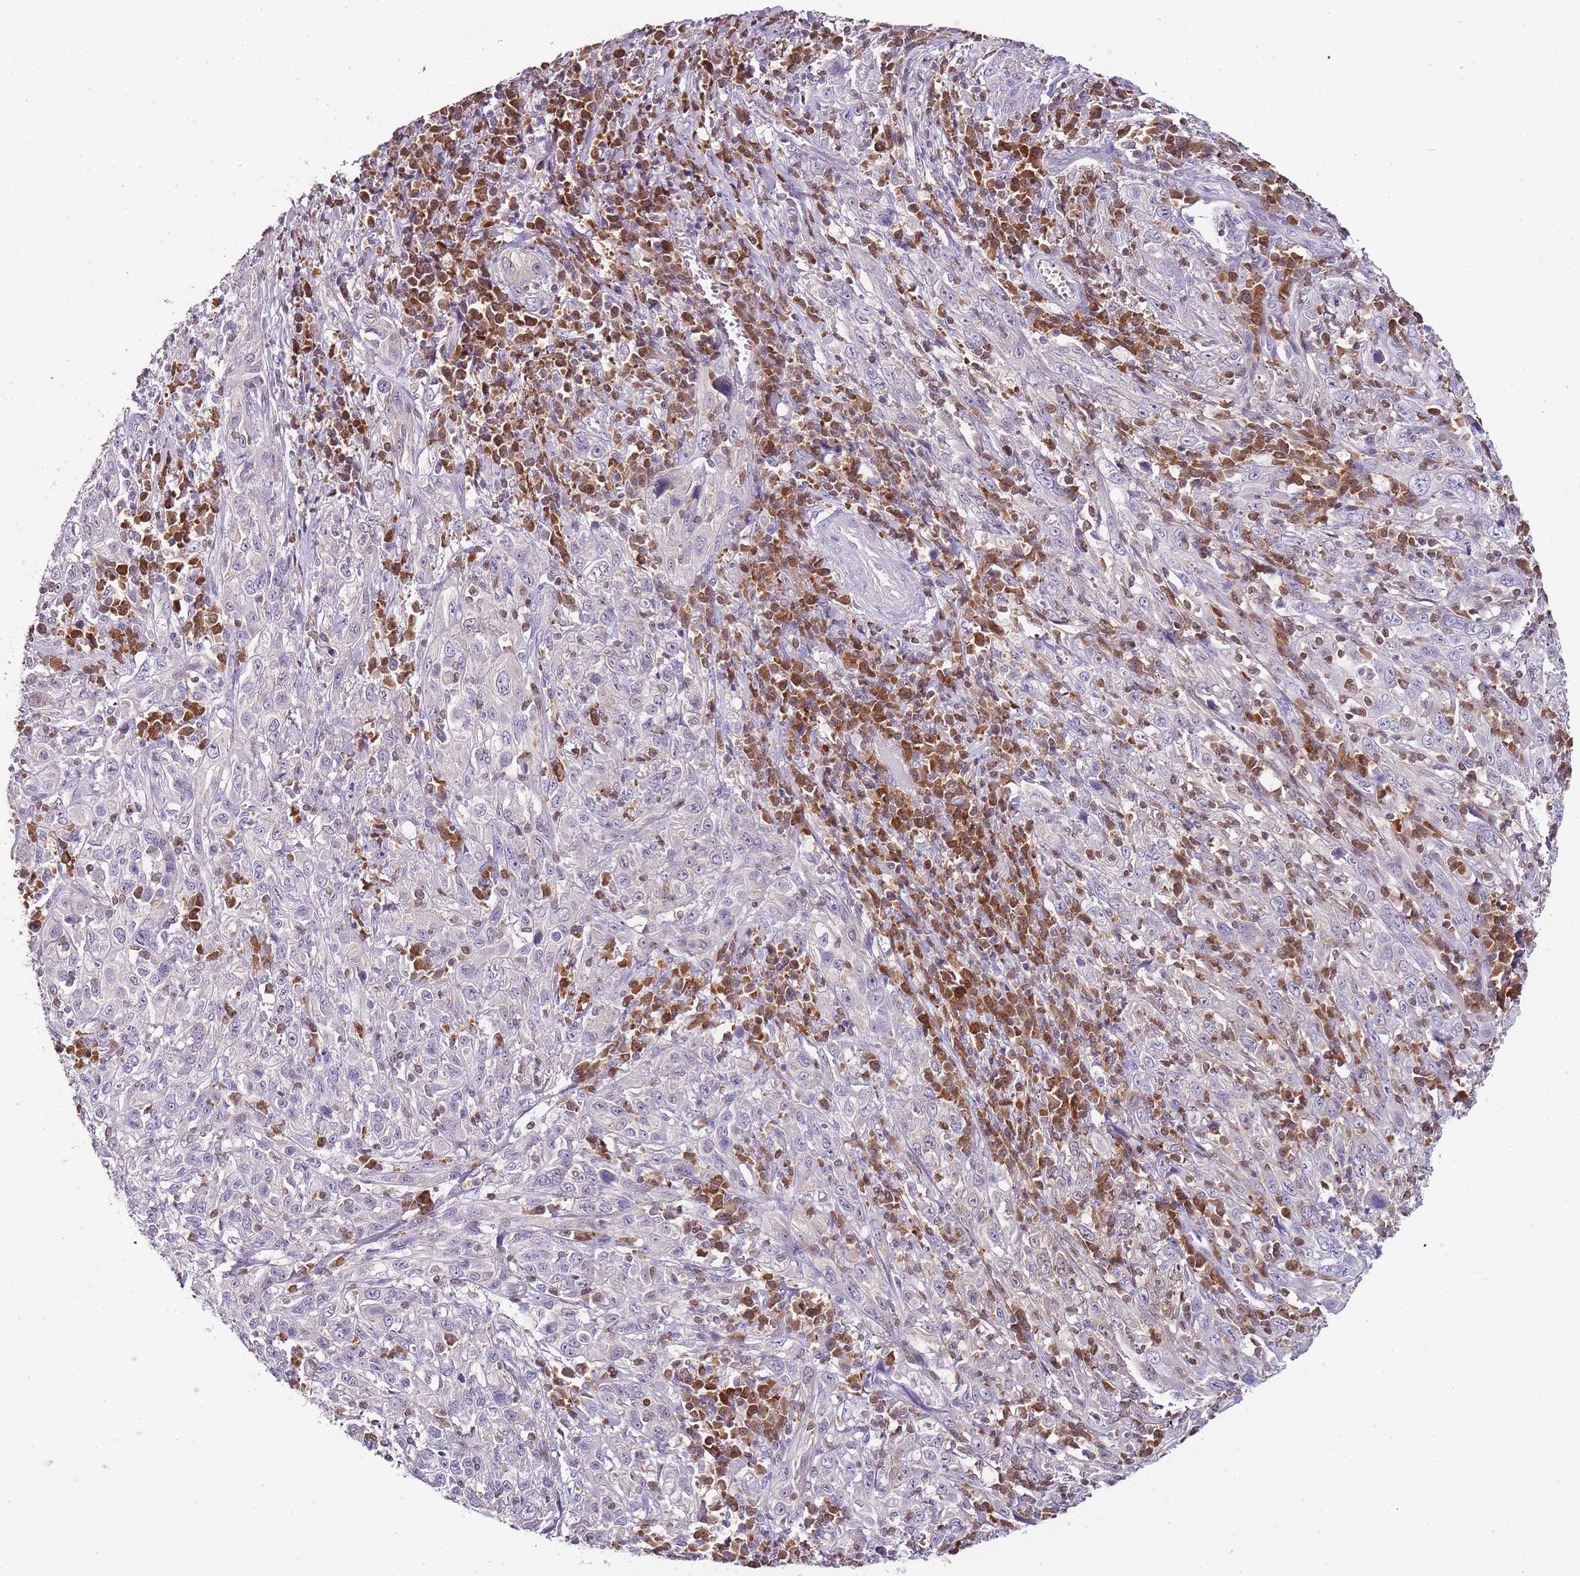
{"staining": {"intensity": "negative", "quantity": "none", "location": "none"}, "tissue": "cervical cancer", "cell_type": "Tumor cells", "image_type": "cancer", "snomed": [{"axis": "morphology", "description": "Squamous cell carcinoma, NOS"}, {"axis": "topography", "description": "Cervix"}], "caption": "Tumor cells are negative for brown protein staining in cervical cancer. (IHC, brightfield microscopy, high magnification).", "gene": "ZBP1", "patient": {"sex": "female", "age": 46}}